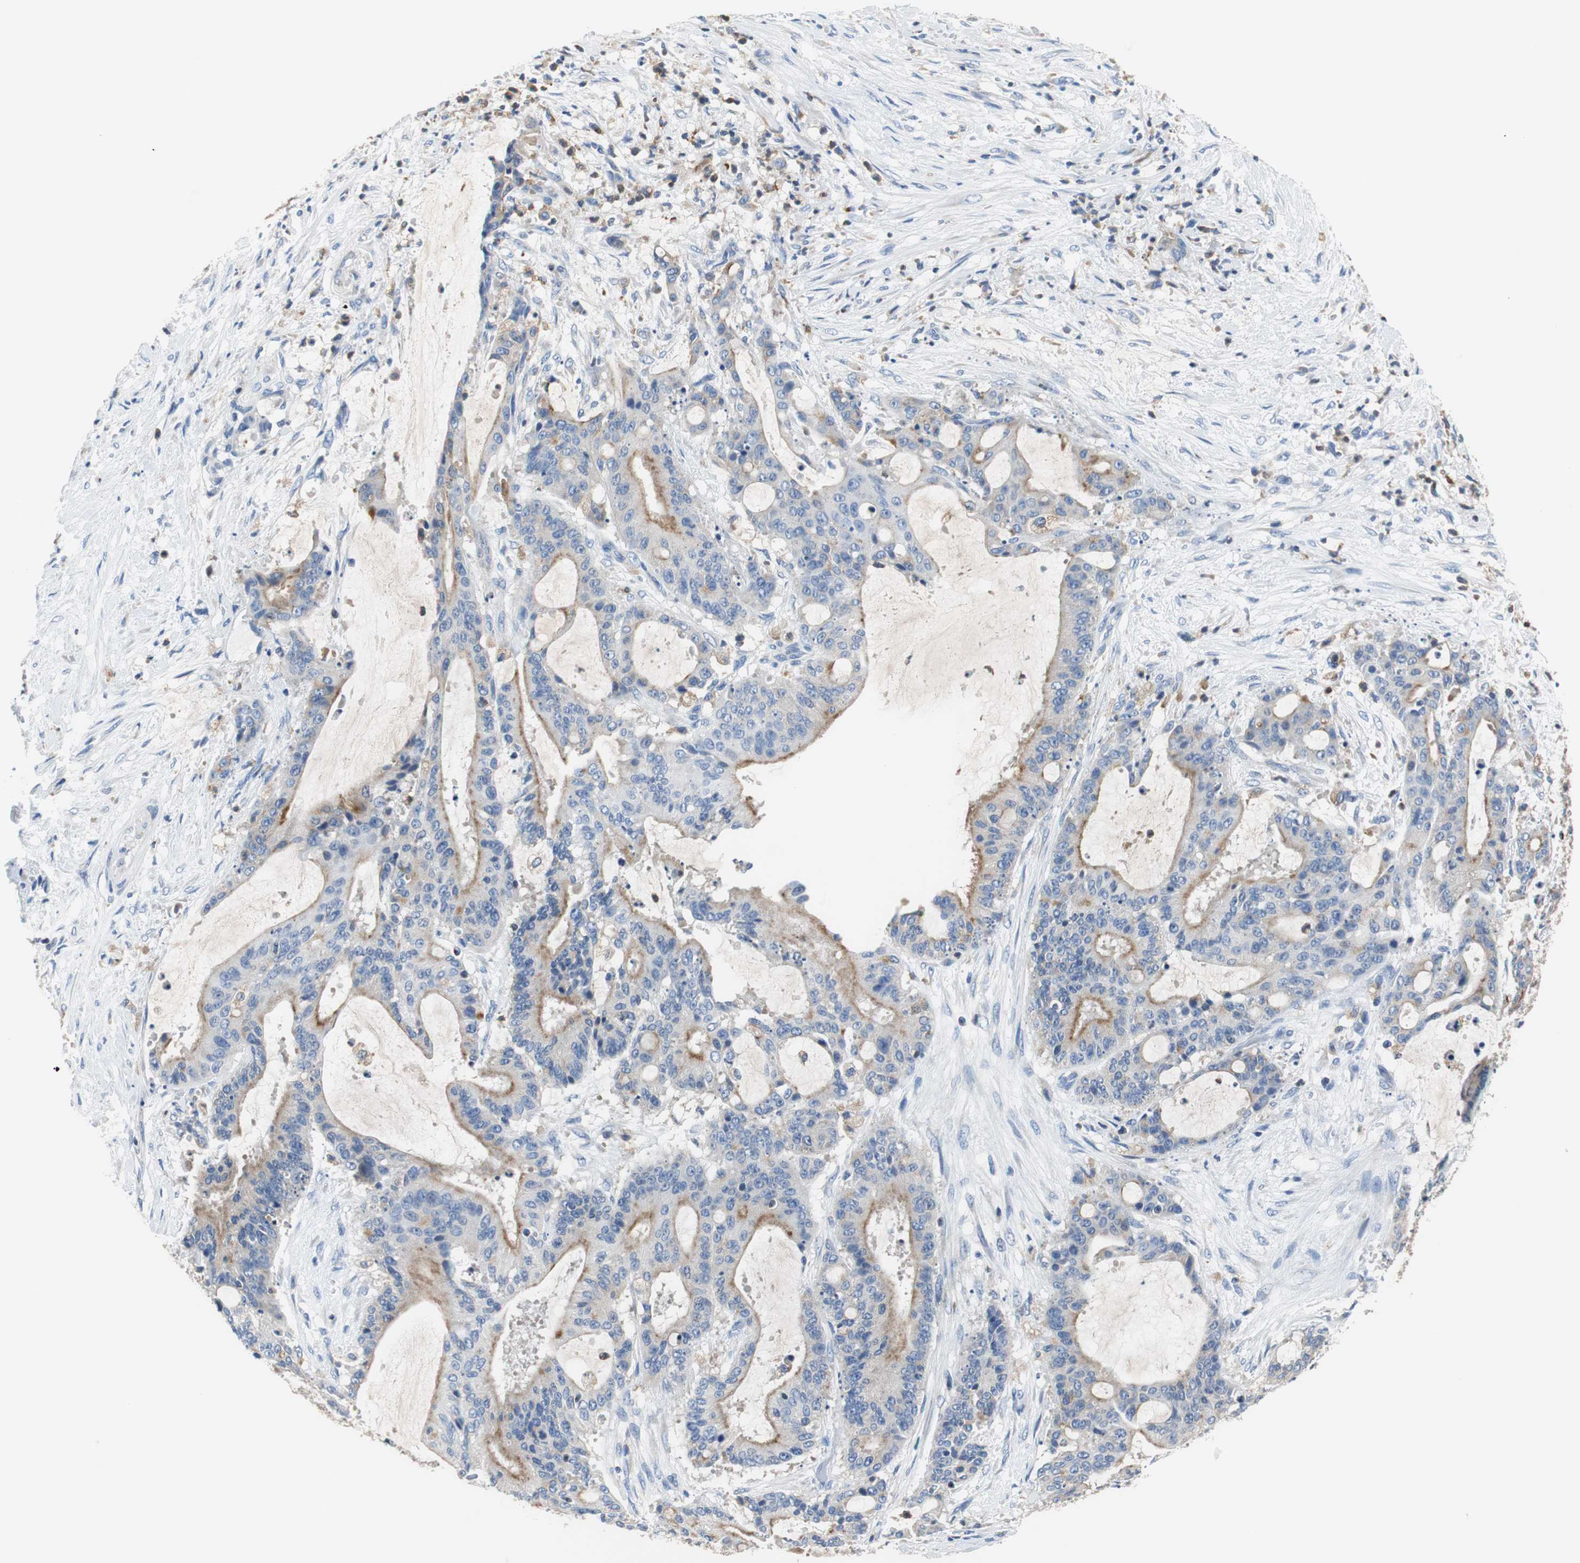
{"staining": {"intensity": "moderate", "quantity": ">75%", "location": "cytoplasmic/membranous"}, "tissue": "liver cancer", "cell_type": "Tumor cells", "image_type": "cancer", "snomed": [{"axis": "morphology", "description": "Cholangiocarcinoma"}, {"axis": "topography", "description": "Liver"}], "caption": "Brown immunohistochemical staining in cholangiocarcinoma (liver) shows moderate cytoplasmic/membranous staining in about >75% of tumor cells.", "gene": "VAMP8", "patient": {"sex": "female", "age": 73}}